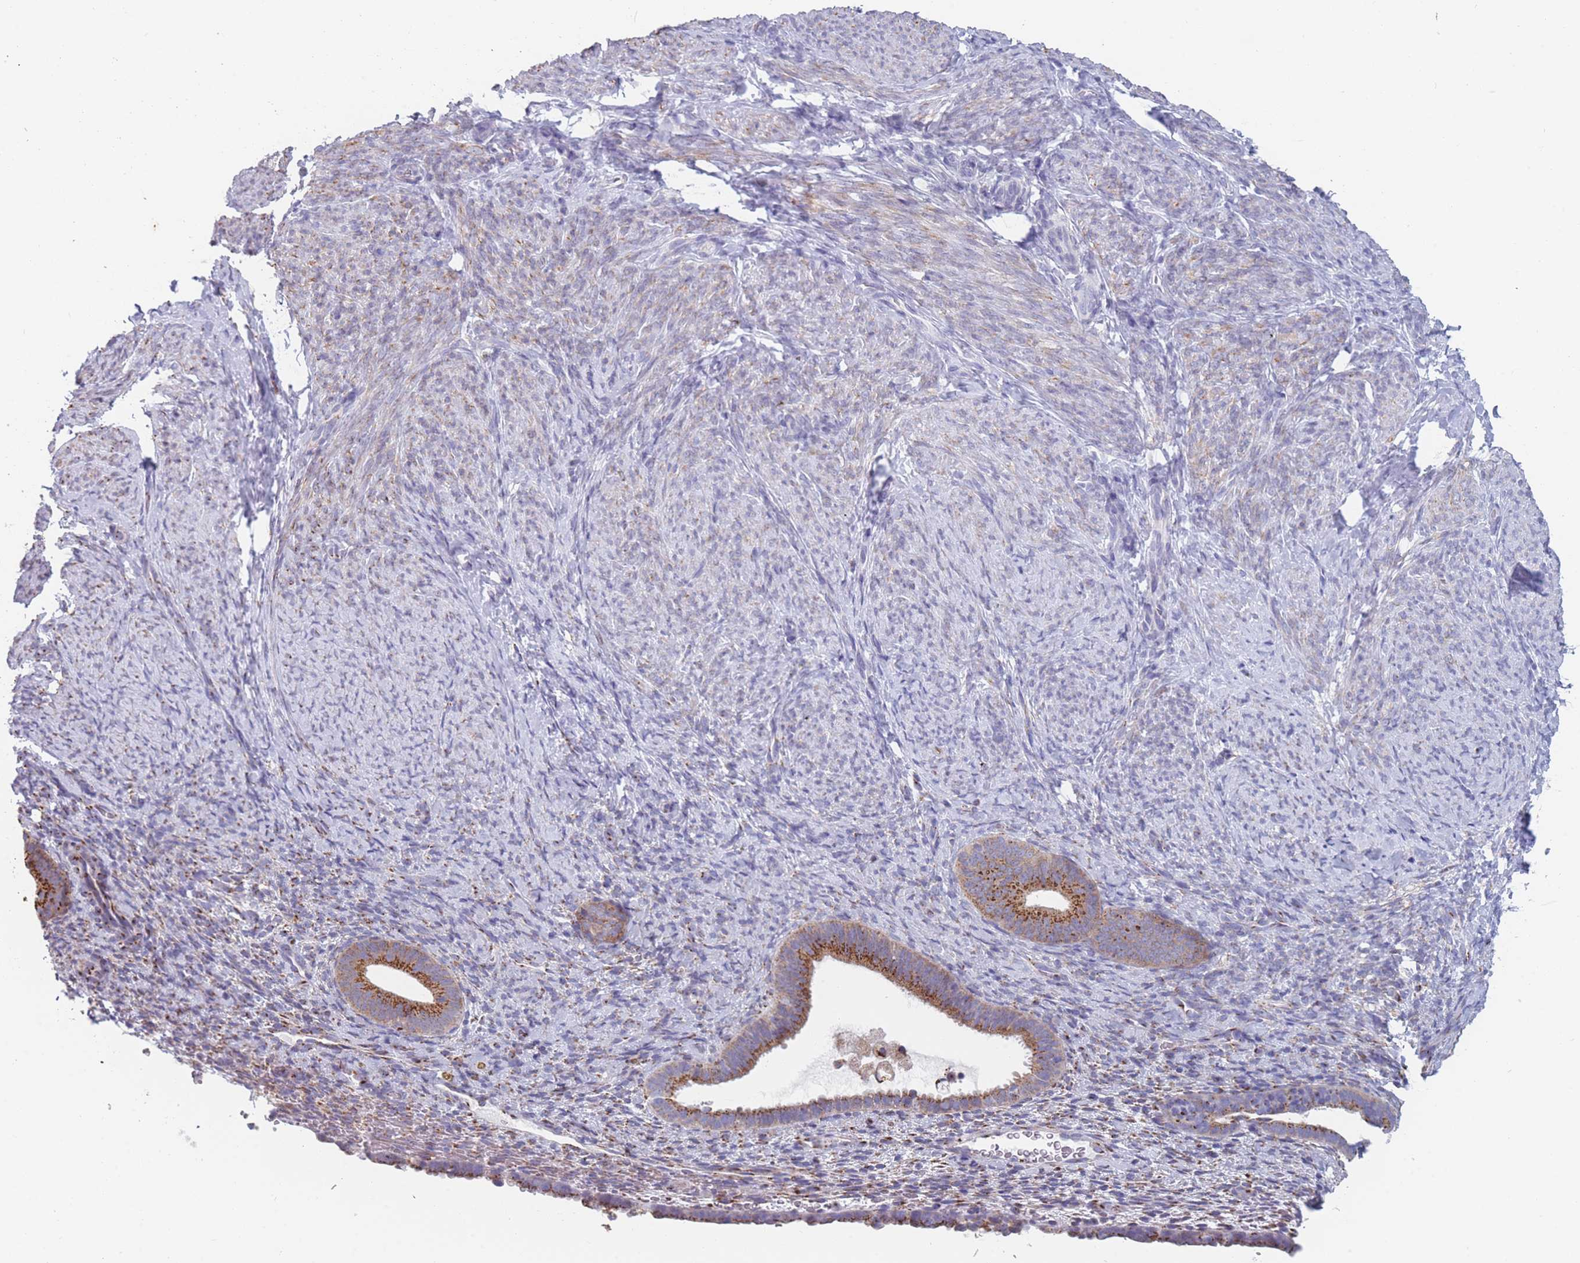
{"staining": {"intensity": "weak", "quantity": "<25%", "location": "cytoplasmic/membranous"}, "tissue": "endometrium", "cell_type": "Cells in endometrial stroma", "image_type": "normal", "snomed": [{"axis": "morphology", "description": "Normal tissue, NOS"}, {"axis": "topography", "description": "Endometrium"}], "caption": "Human endometrium stained for a protein using immunohistochemistry (IHC) reveals no positivity in cells in endometrial stroma.", "gene": "TMED10", "patient": {"sex": "female", "age": 65}}